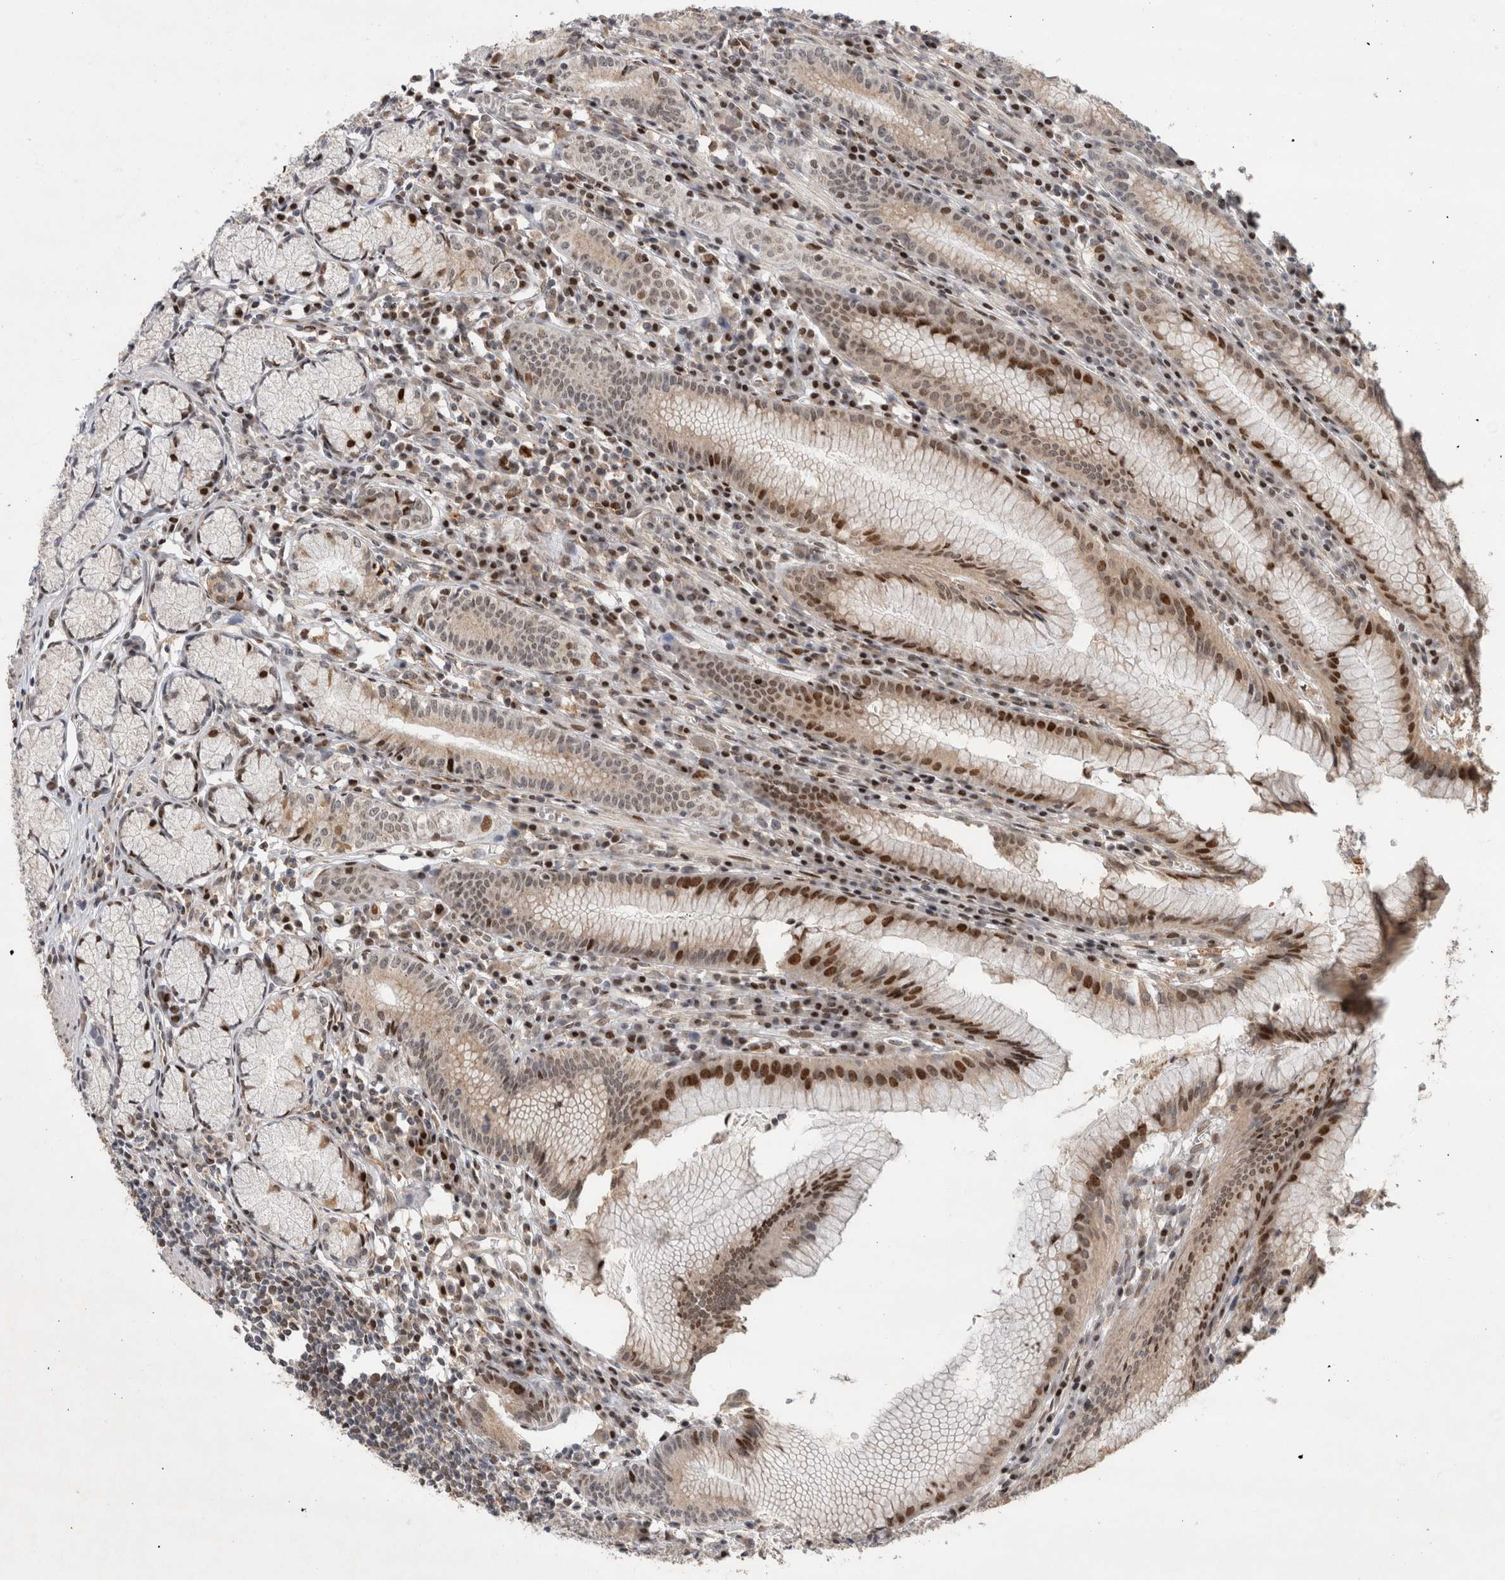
{"staining": {"intensity": "strong", "quantity": "<25%", "location": "nuclear"}, "tissue": "stomach", "cell_type": "Glandular cells", "image_type": "normal", "snomed": [{"axis": "morphology", "description": "Normal tissue, NOS"}, {"axis": "topography", "description": "Stomach"}], "caption": "Glandular cells show medium levels of strong nuclear staining in approximately <25% of cells in normal human stomach.", "gene": "C8orf58", "patient": {"sex": "male", "age": 55}}